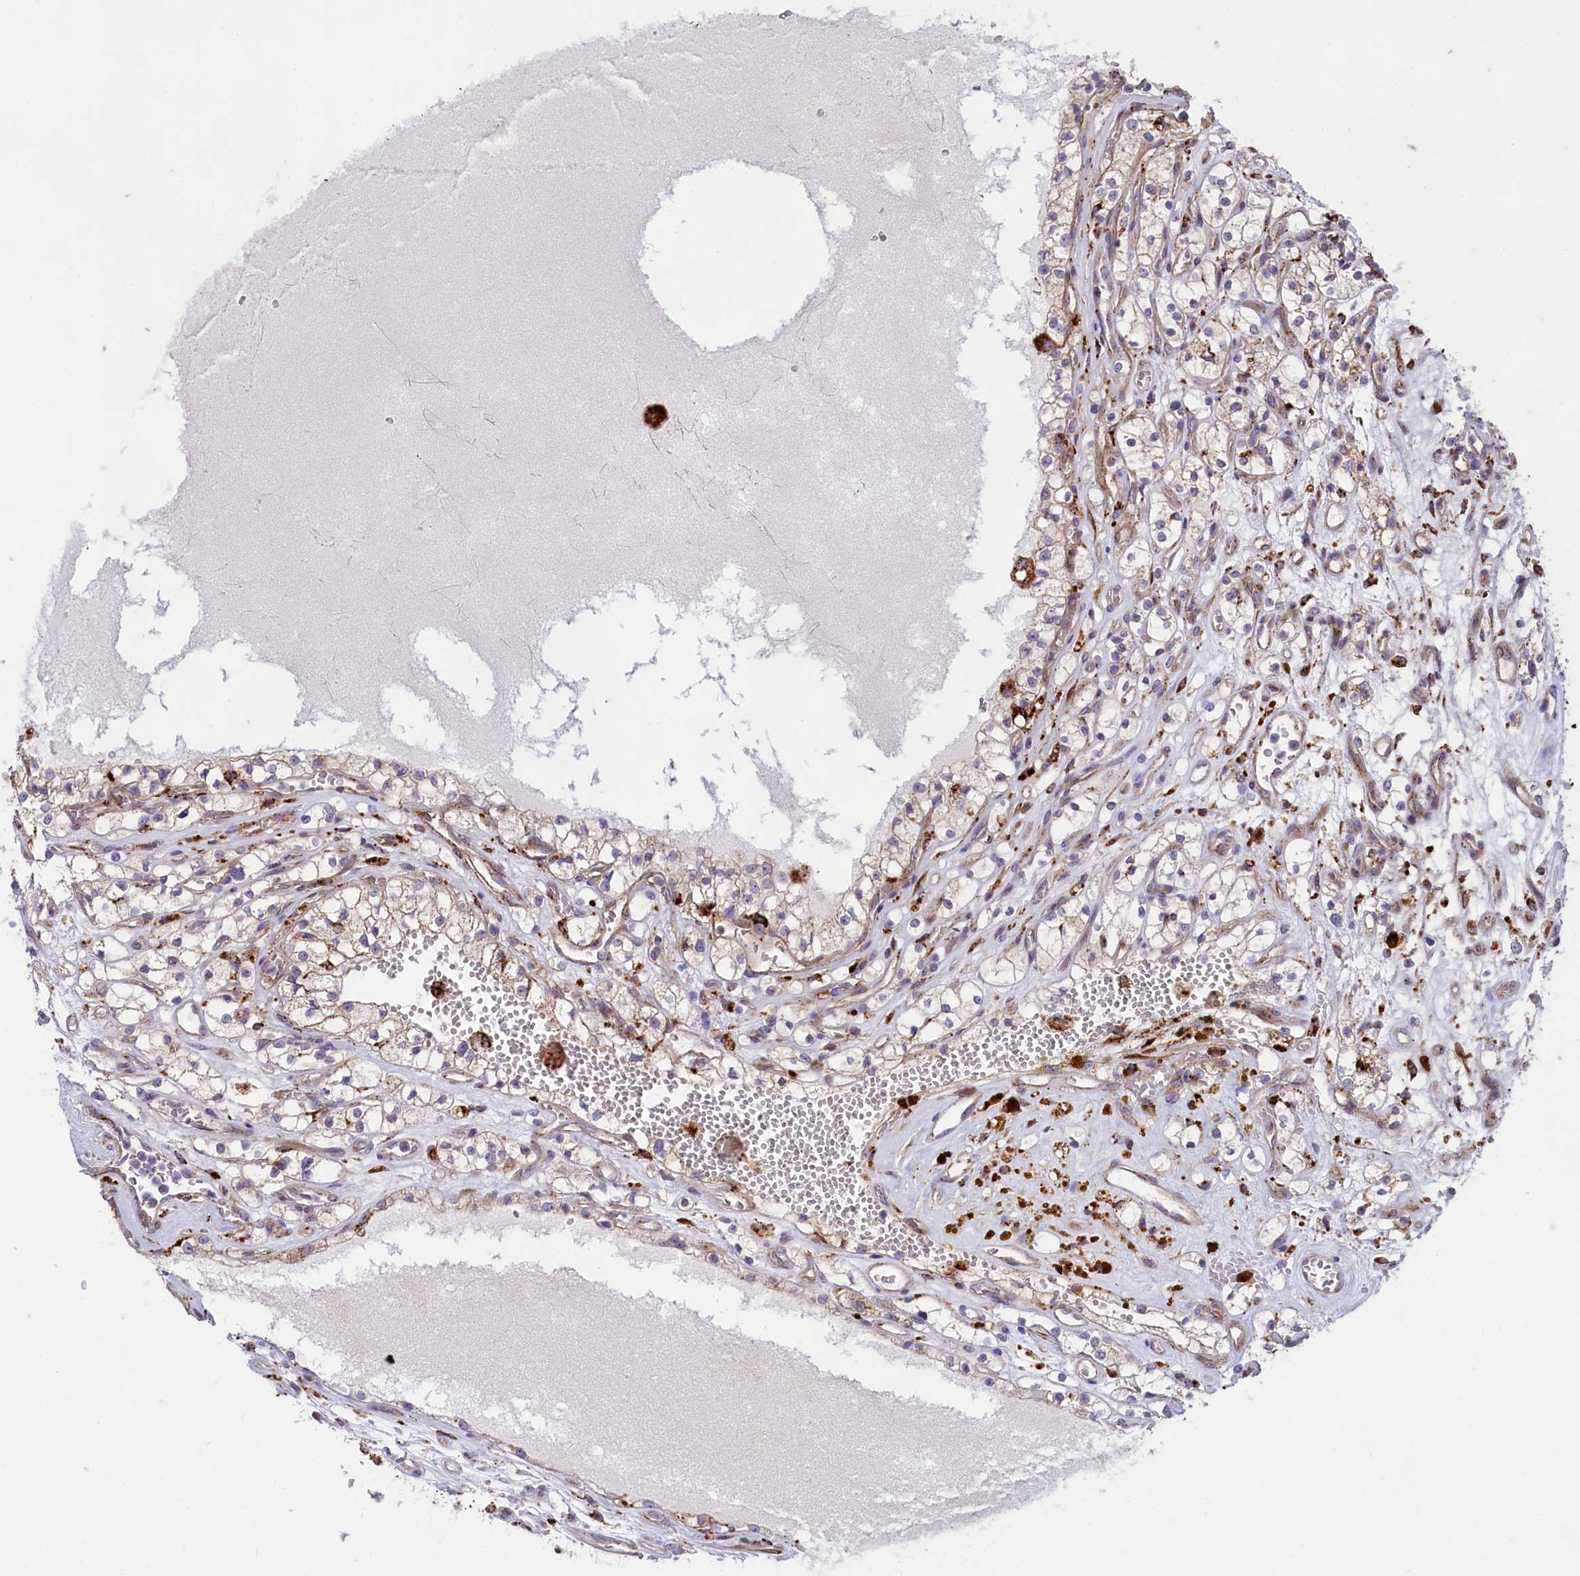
{"staining": {"intensity": "negative", "quantity": "none", "location": "none"}, "tissue": "renal cancer", "cell_type": "Tumor cells", "image_type": "cancer", "snomed": [{"axis": "morphology", "description": "Adenocarcinoma, NOS"}, {"axis": "topography", "description": "Kidney"}], "caption": "High power microscopy image of an IHC photomicrograph of adenocarcinoma (renal), revealing no significant staining in tumor cells. Brightfield microscopy of immunohistochemistry (IHC) stained with DAB (3,3'-diaminobenzidine) (brown) and hematoxylin (blue), captured at high magnification.", "gene": "MAN2B1", "patient": {"sex": "female", "age": 69}}